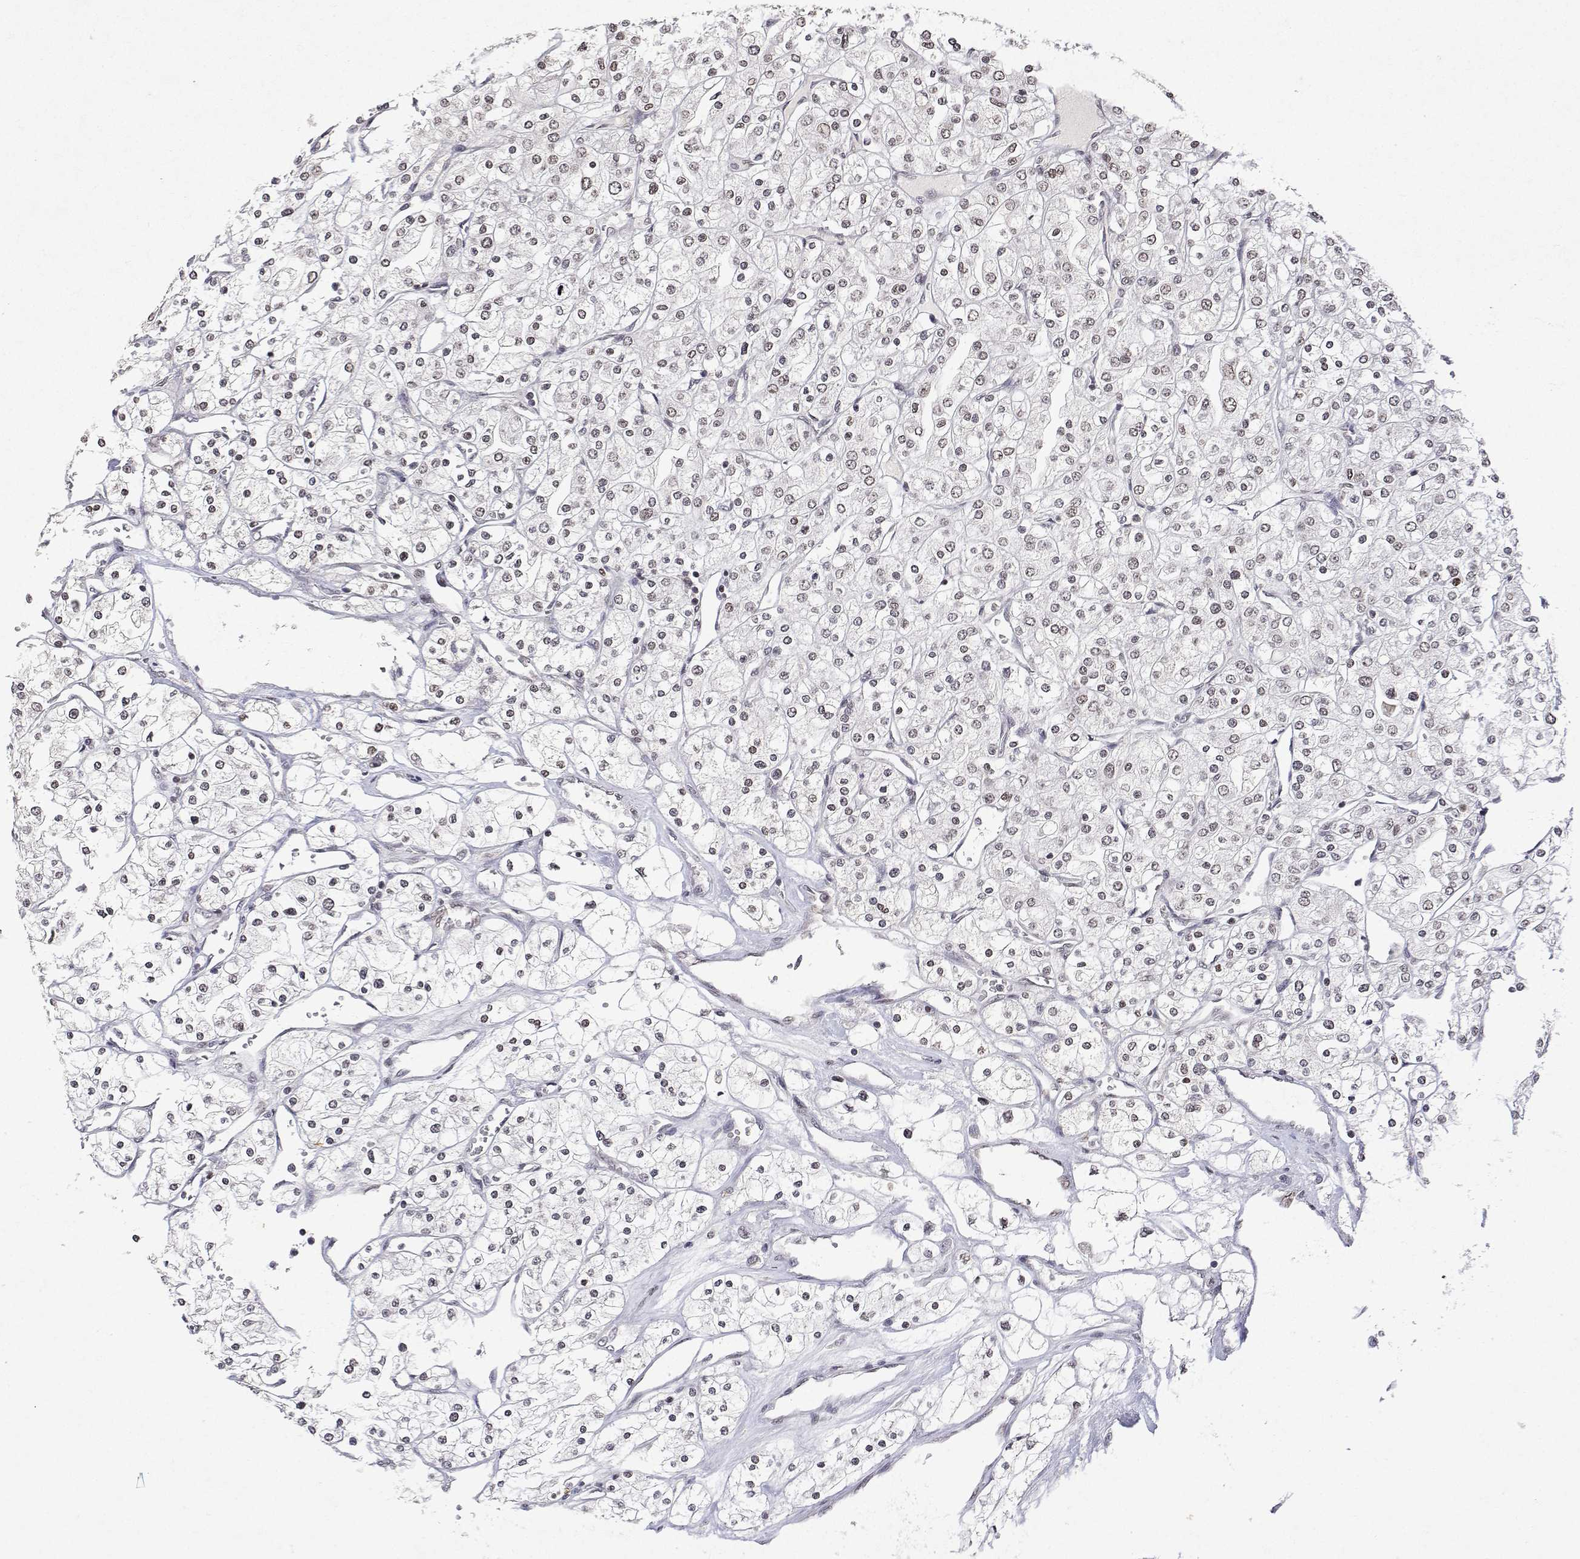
{"staining": {"intensity": "weak", "quantity": "25%-75%", "location": "nuclear"}, "tissue": "renal cancer", "cell_type": "Tumor cells", "image_type": "cancer", "snomed": [{"axis": "morphology", "description": "Adenocarcinoma, NOS"}, {"axis": "topography", "description": "Kidney"}], "caption": "IHC (DAB (3,3'-diaminobenzidine)) staining of human adenocarcinoma (renal) reveals weak nuclear protein positivity in about 25%-75% of tumor cells.", "gene": "XPC", "patient": {"sex": "male", "age": 80}}